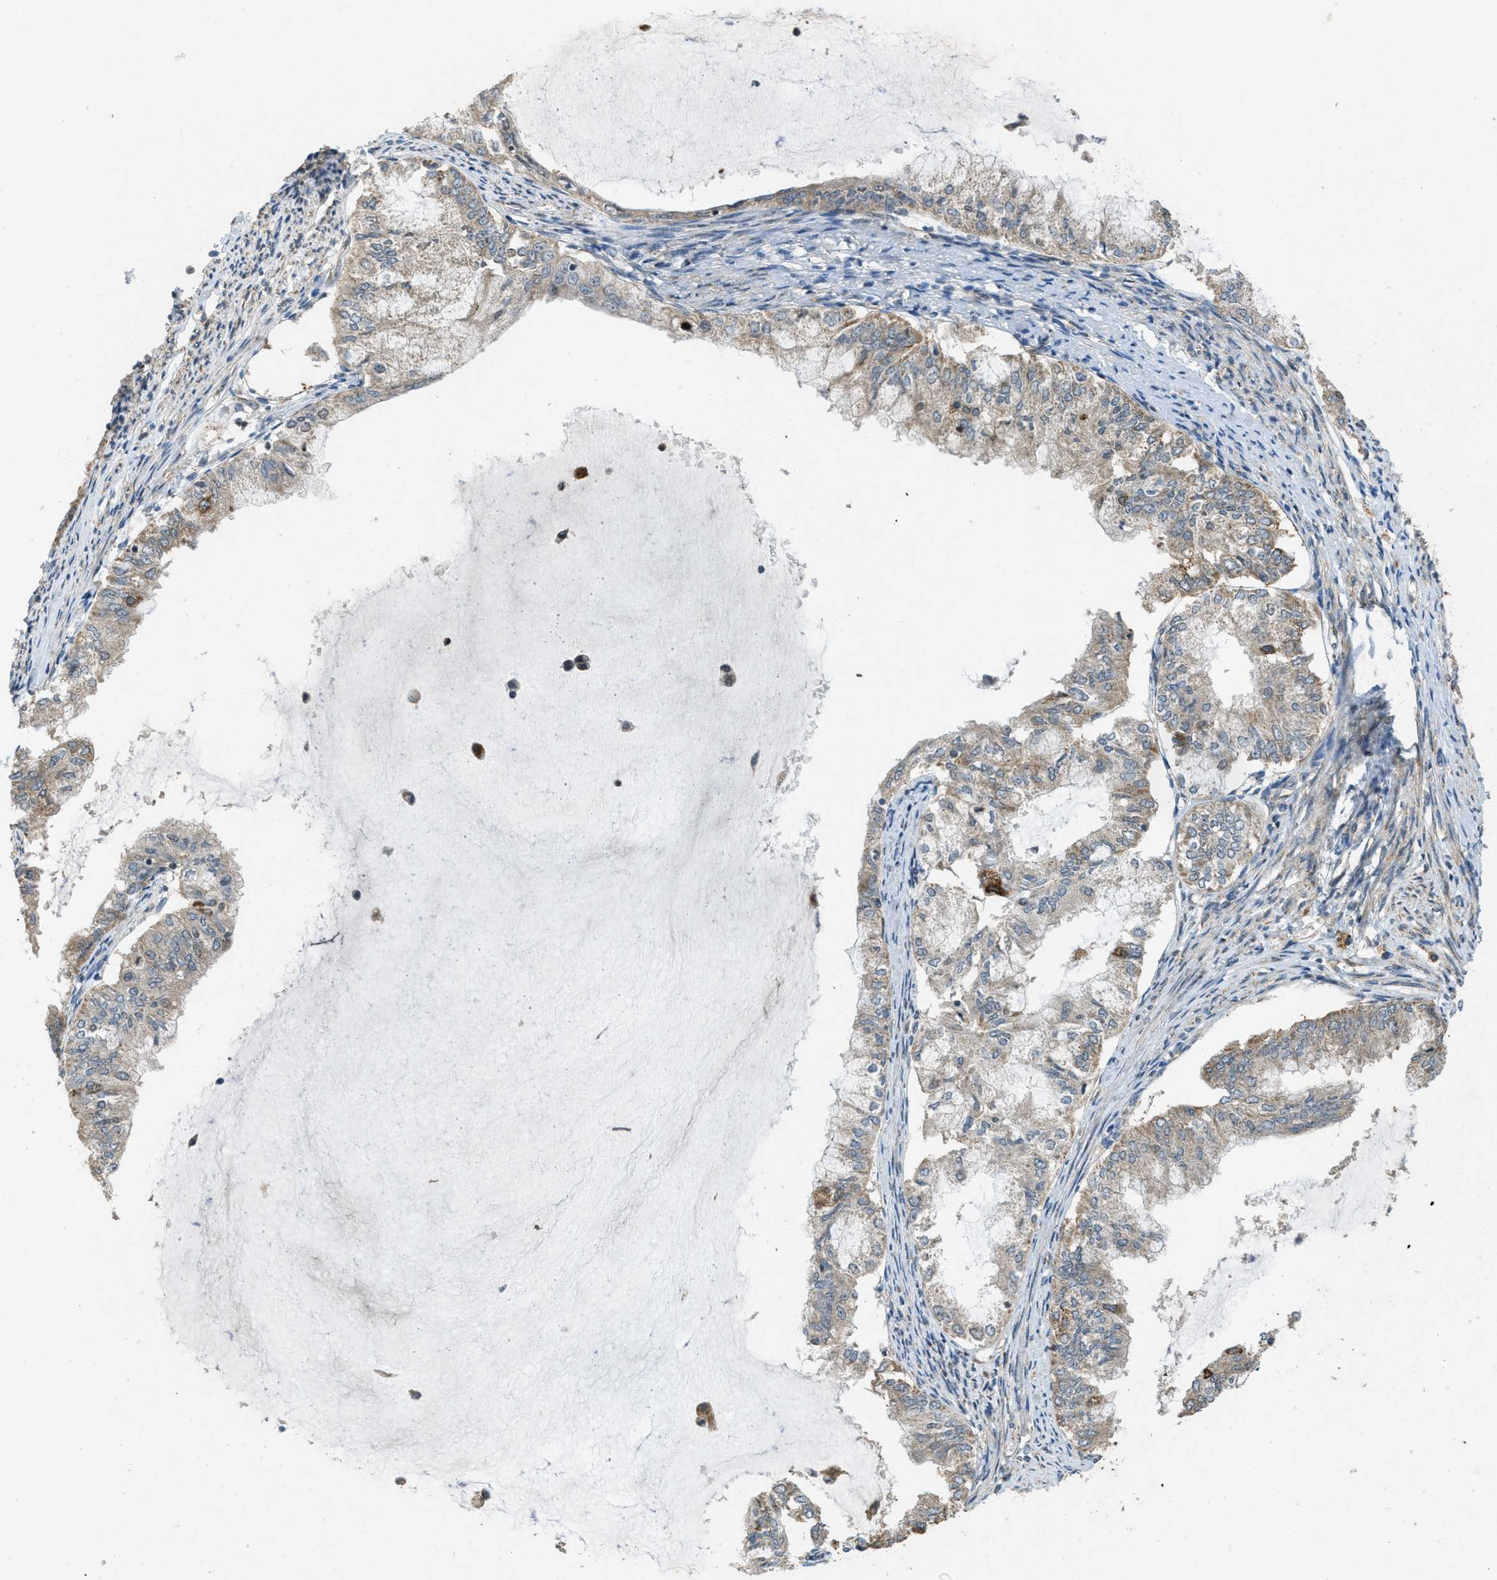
{"staining": {"intensity": "moderate", "quantity": "25%-75%", "location": "cytoplasmic/membranous"}, "tissue": "endometrial cancer", "cell_type": "Tumor cells", "image_type": "cancer", "snomed": [{"axis": "morphology", "description": "Adenocarcinoma, NOS"}, {"axis": "topography", "description": "Endometrium"}], "caption": "Endometrial adenocarcinoma stained with a brown dye displays moderate cytoplasmic/membranous positive expression in about 25%-75% of tumor cells.", "gene": "PPP1R15A", "patient": {"sex": "female", "age": 86}}